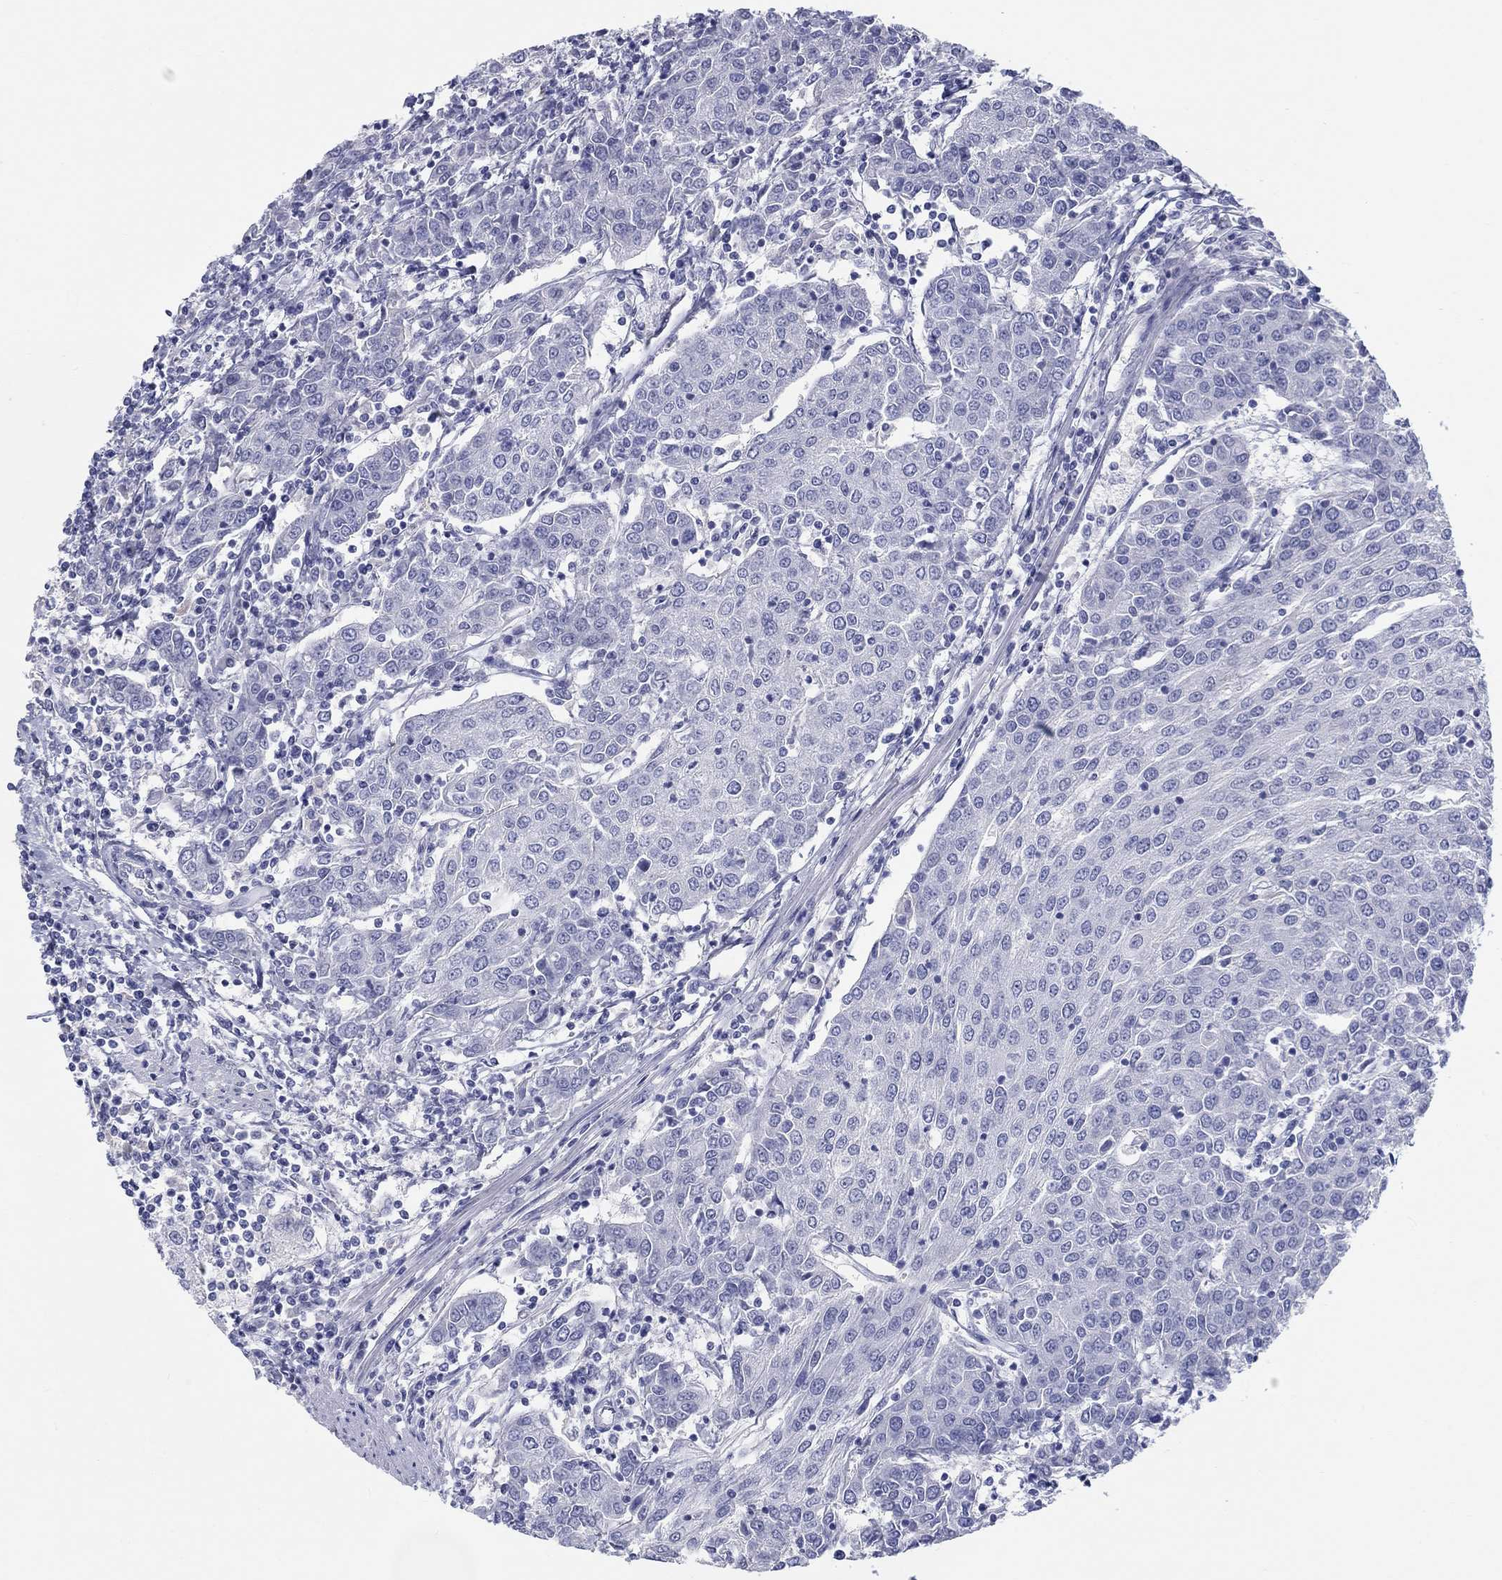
{"staining": {"intensity": "negative", "quantity": "none", "location": "none"}, "tissue": "urothelial cancer", "cell_type": "Tumor cells", "image_type": "cancer", "snomed": [{"axis": "morphology", "description": "Urothelial carcinoma, High grade"}, {"axis": "topography", "description": "Urinary bladder"}], "caption": "Urothelial carcinoma (high-grade) stained for a protein using IHC reveals no positivity tumor cells.", "gene": "LRRC4C", "patient": {"sex": "female", "age": 85}}